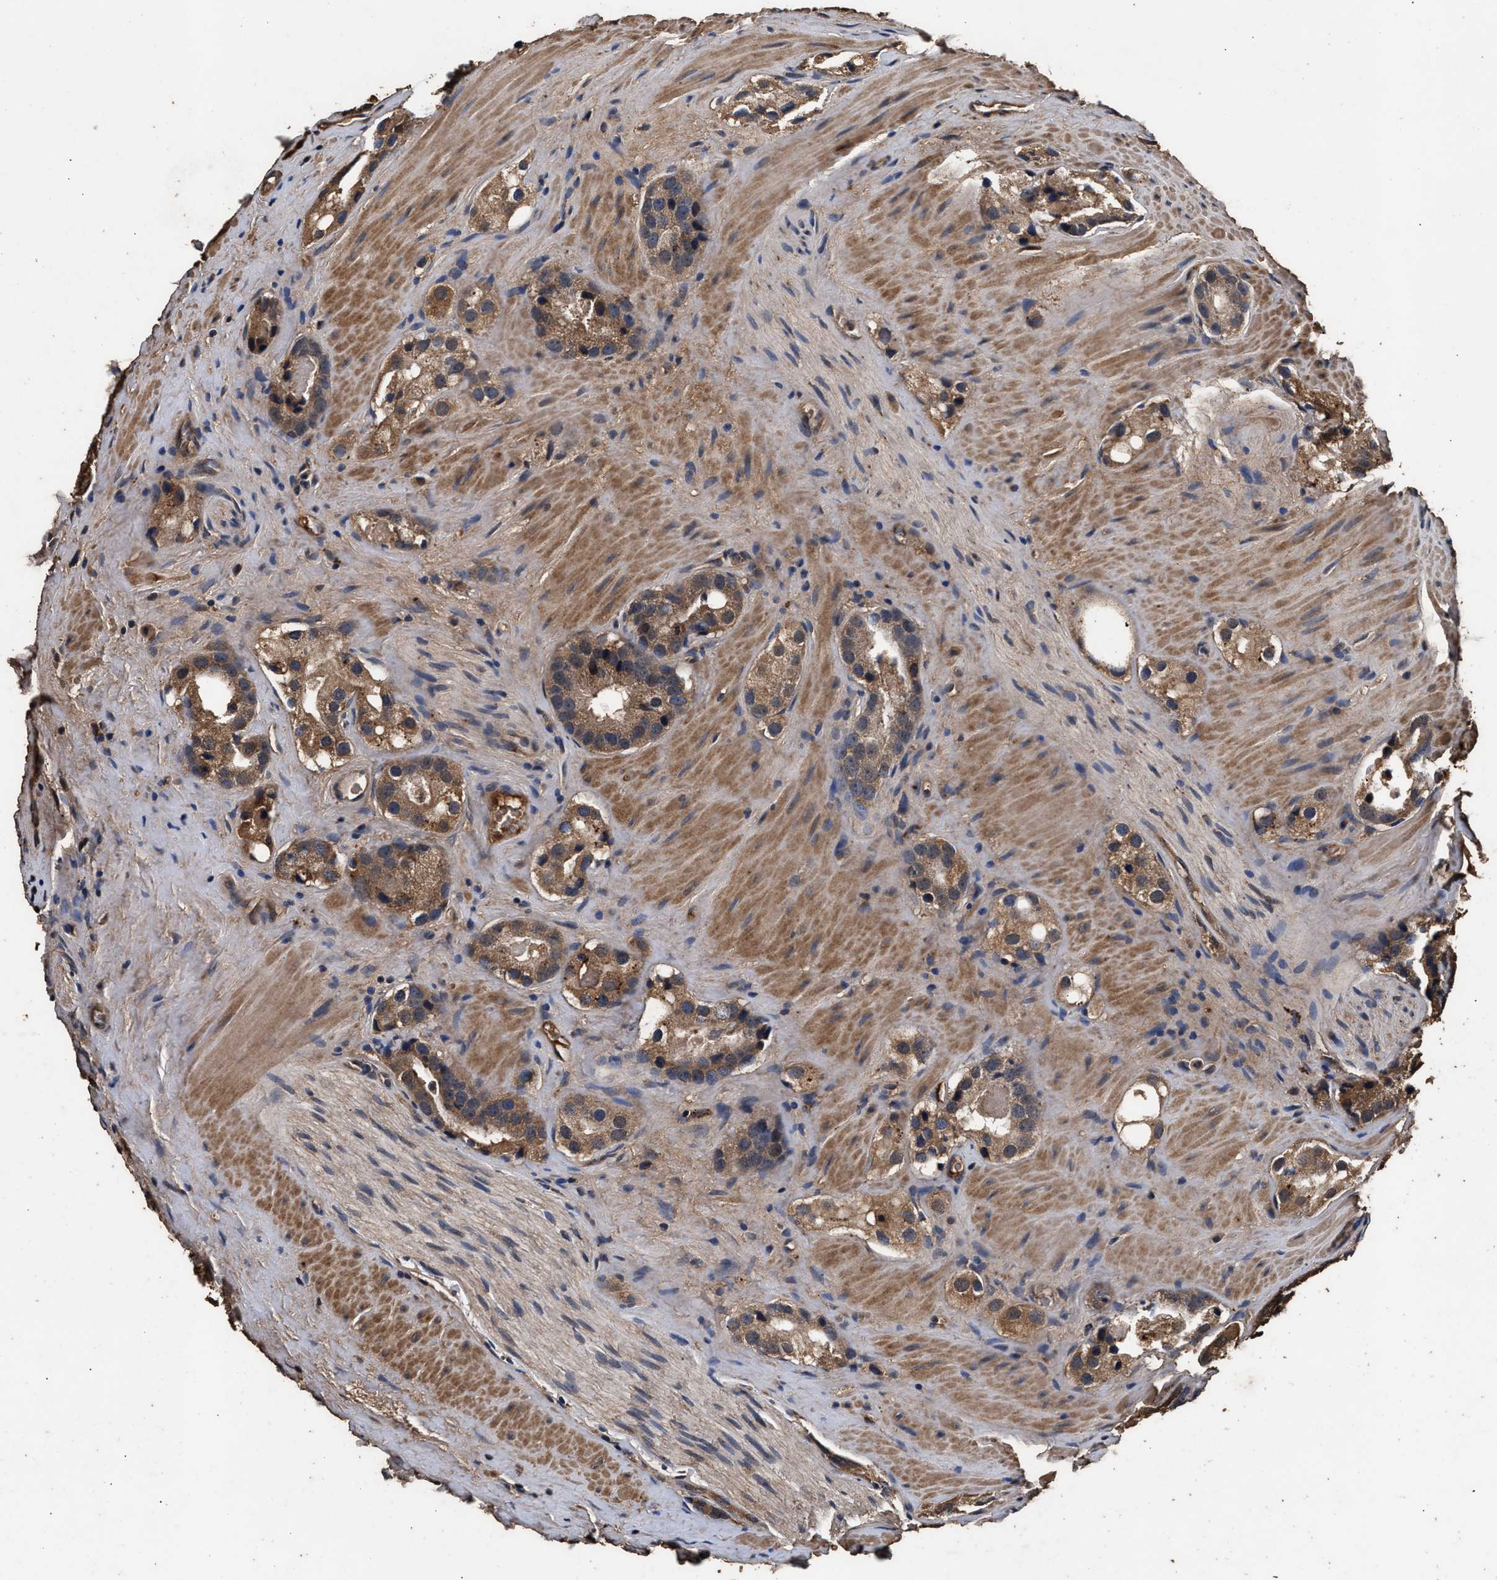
{"staining": {"intensity": "moderate", "quantity": ">75%", "location": "cytoplasmic/membranous"}, "tissue": "prostate cancer", "cell_type": "Tumor cells", "image_type": "cancer", "snomed": [{"axis": "morphology", "description": "Adenocarcinoma, High grade"}, {"axis": "topography", "description": "Prostate"}], "caption": "Brown immunohistochemical staining in human prostate cancer displays moderate cytoplasmic/membranous staining in approximately >75% of tumor cells. The protein is stained brown, and the nuclei are stained in blue (DAB (3,3'-diaminobenzidine) IHC with brightfield microscopy, high magnification).", "gene": "KYAT1", "patient": {"sex": "male", "age": 63}}